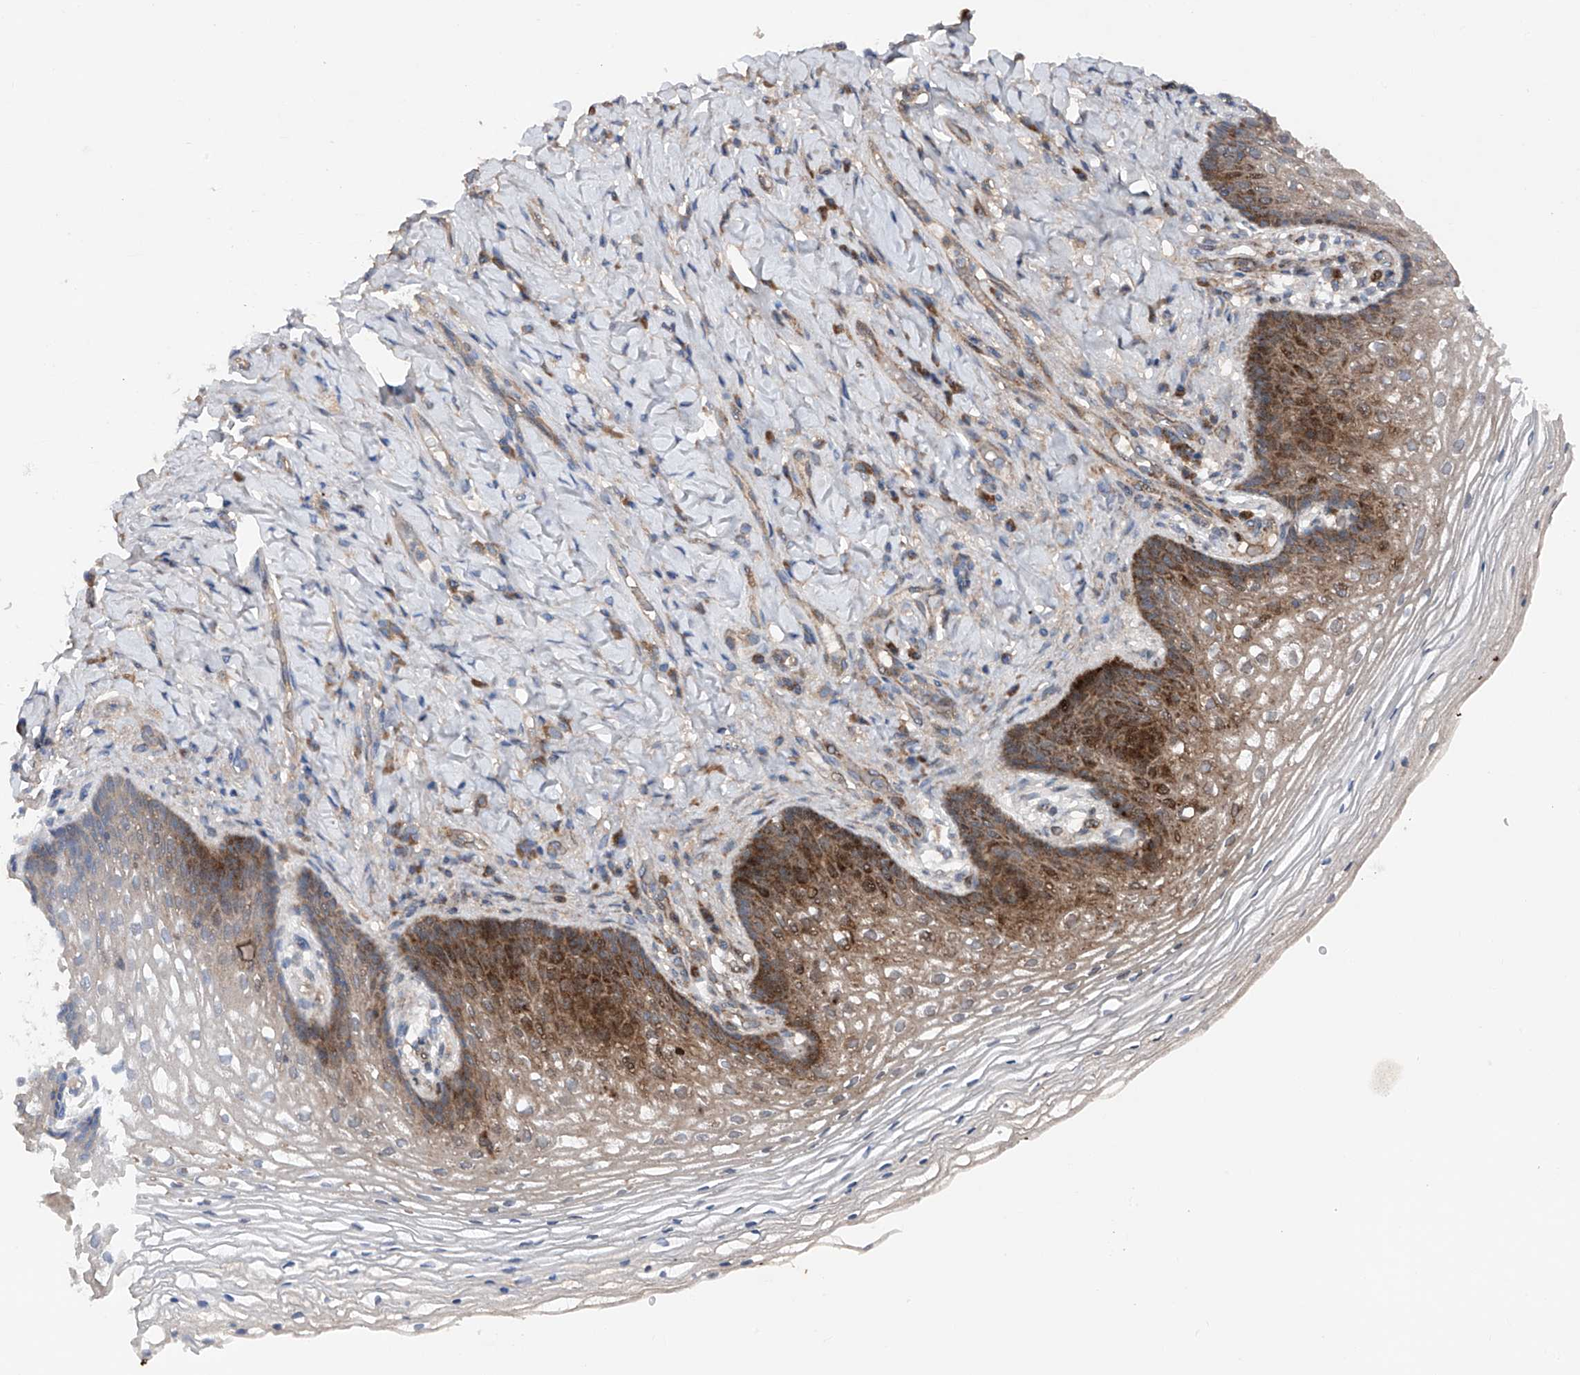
{"staining": {"intensity": "moderate", "quantity": "25%-75%", "location": "cytoplasmic/membranous"}, "tissue": "vagina", "cell_type": "Squamous epithelial cells", "image_type": "normal", "snomed": [{"axis": "morphology", "description": "Normal tissue, NOS"}, {"axis": "topography", "description": "Vagina"}], "caption": "The immunohistochemical stain shows moderate cytoplasmic/membranous expression in squamous epithelial cells of benign vagina.", "gene": "DAD1", "patient": {"sex": "female", "age": 60}}